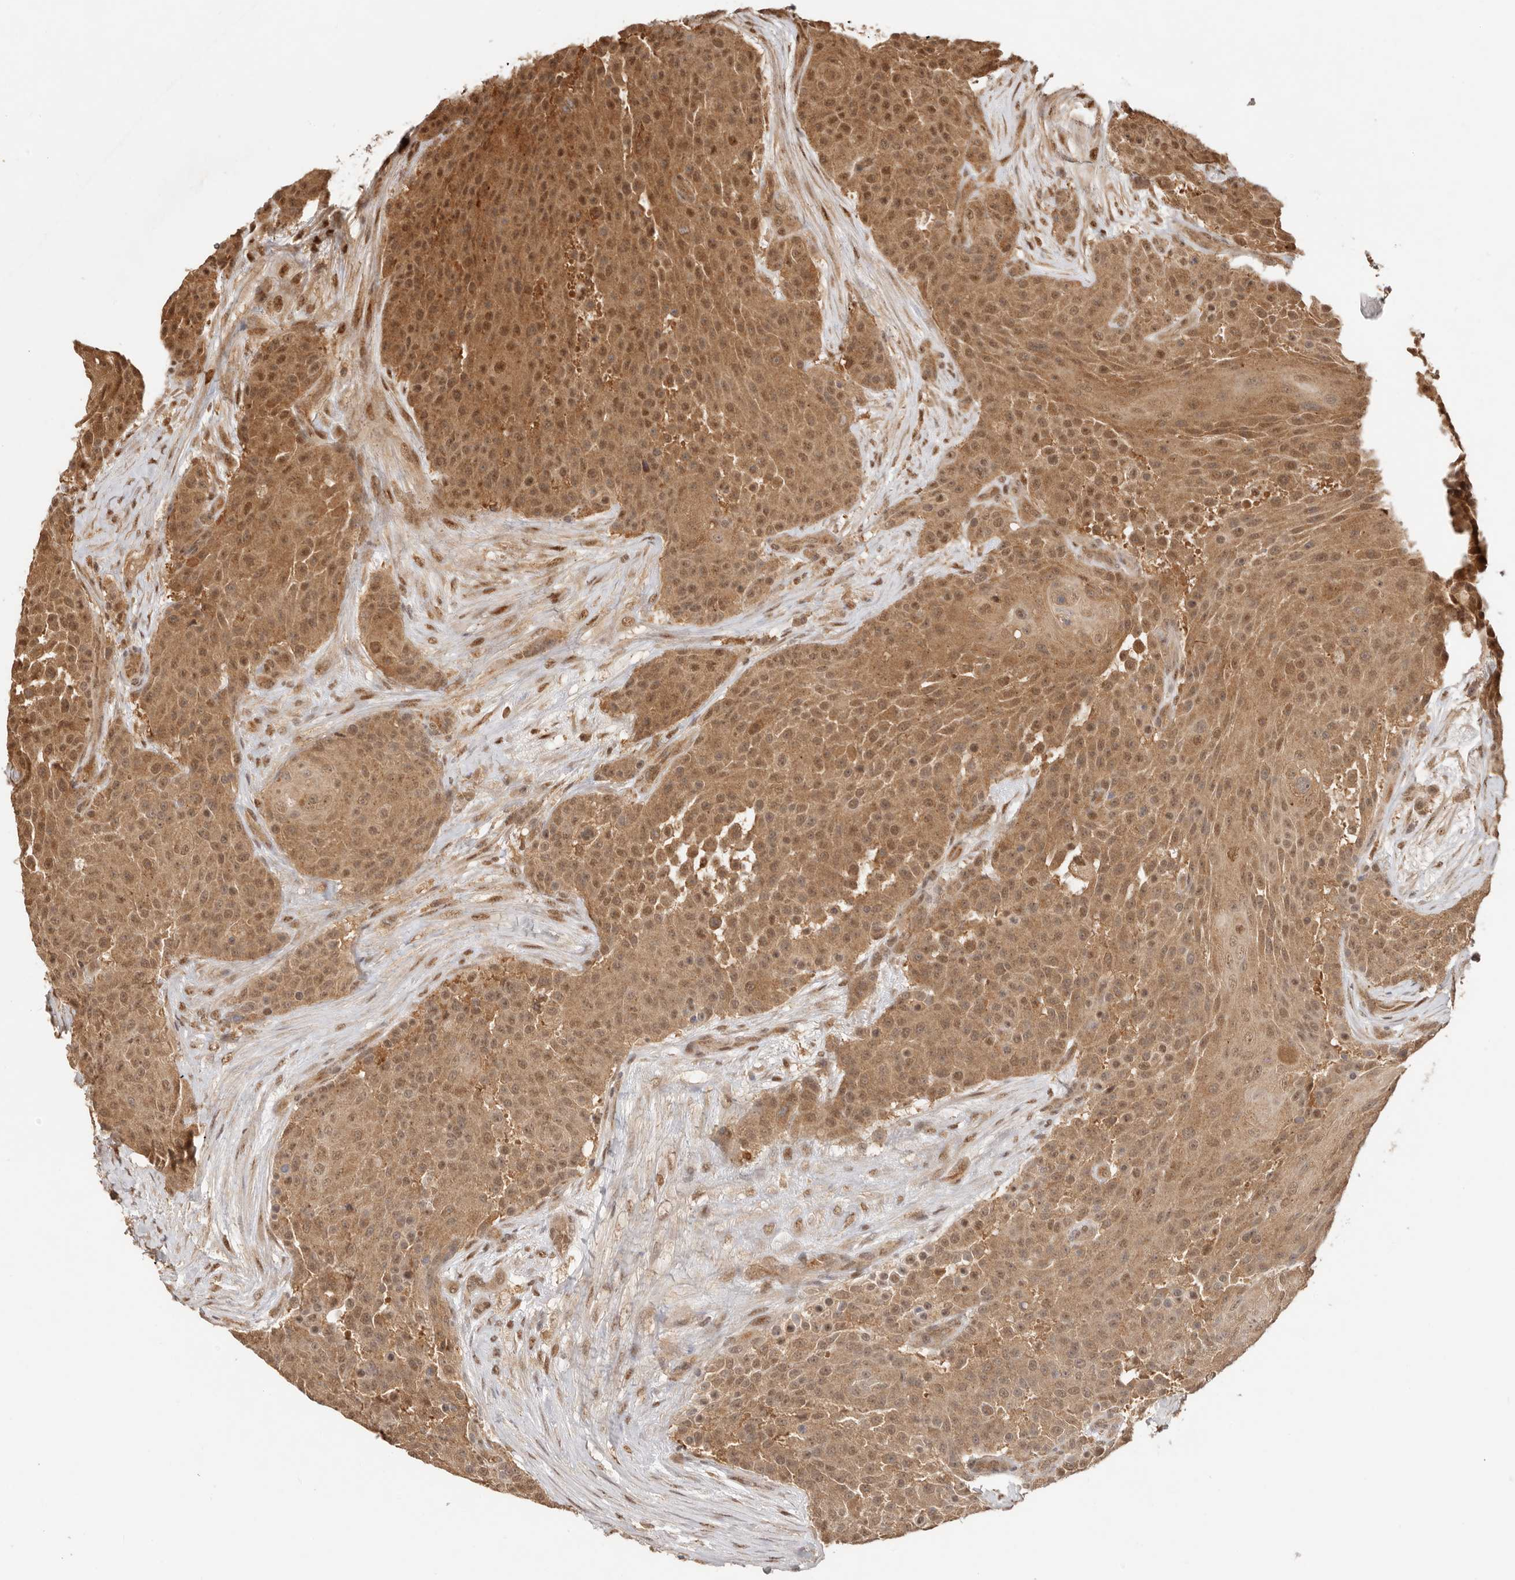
{"staining": {"intensity": "moderate", "quantity": ">75%", "location": "cytoplasmic/membranous,nuclear"}, "tissue": "urothelial cancer", "cell_type": "Tumor cells", "image_type": "cancer", "snomed": [{"axis": "morphology", "description": "Urothelial carcinoma, High grade"}, {"axis": "topography", "description": "Urinary bladder"}], "caption": "This histopathology image displays immunohistochemistry (IHC) staining of human urothelial cancer, with medium moderate cytoplasmic/membranous and nuclear expression in approximately >75% of tumor cells.", "gene": "PSMA5", "patient": {"sex": "female", "age": 63}}